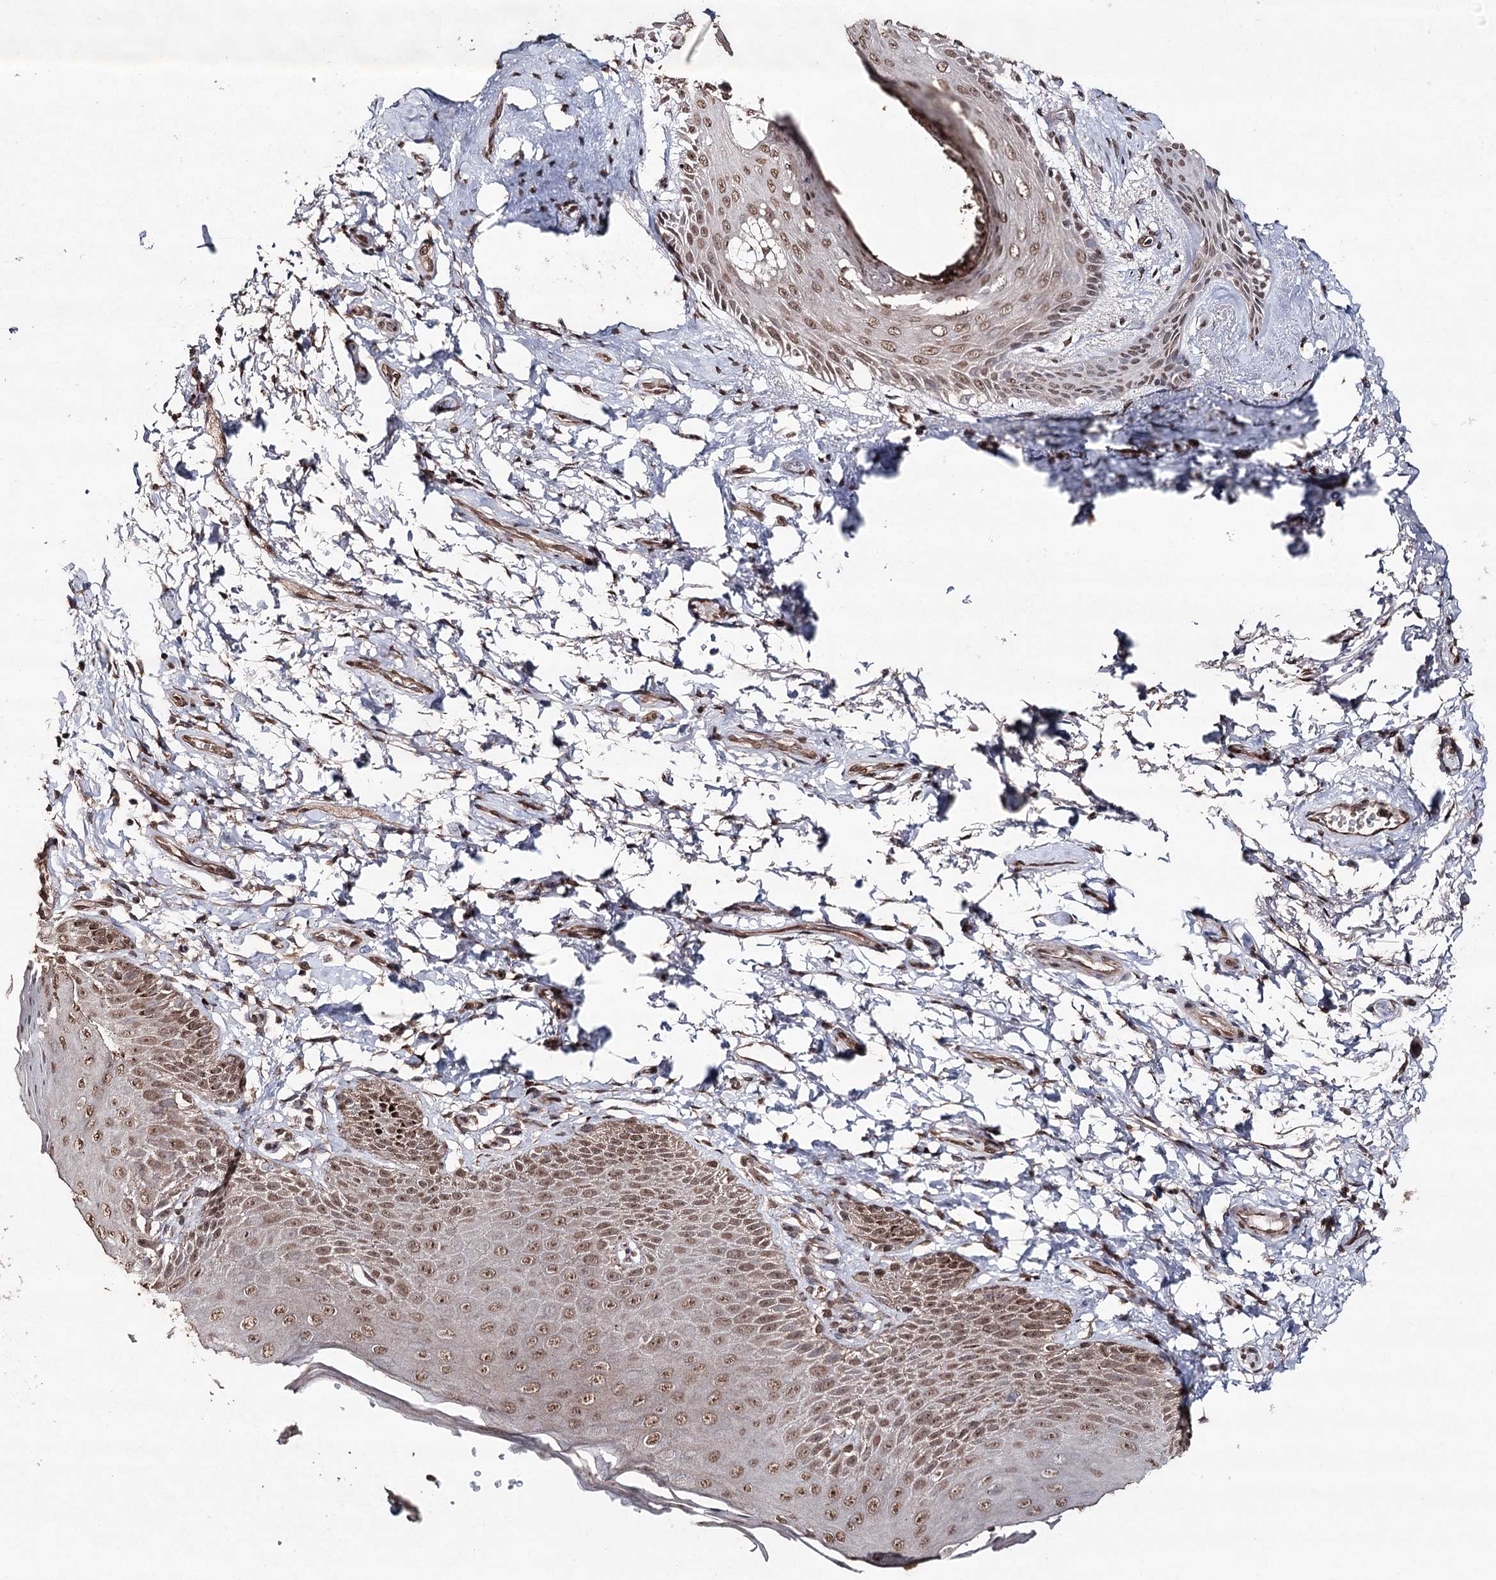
{"staining": {"intensity": "moderate", "quantity": ">75%", "location": "nuclear"}, "tissue": "skin", "cell_type": "Epidermal cells", "image_type": "normal", "snomed": [{"axis": "morphology", "description": "Normal tissue, NOS"}, {"axis": "topography", "description": "Anal"}], "caption": "A high-resolution micrograph shows immunohistochemistry staining of normal skin, which exhibits moderate nuclear expression in approximately >75% of epidermal cells.", "gene": "ATG14", "patient": {"sex": "male", "age": 44}}